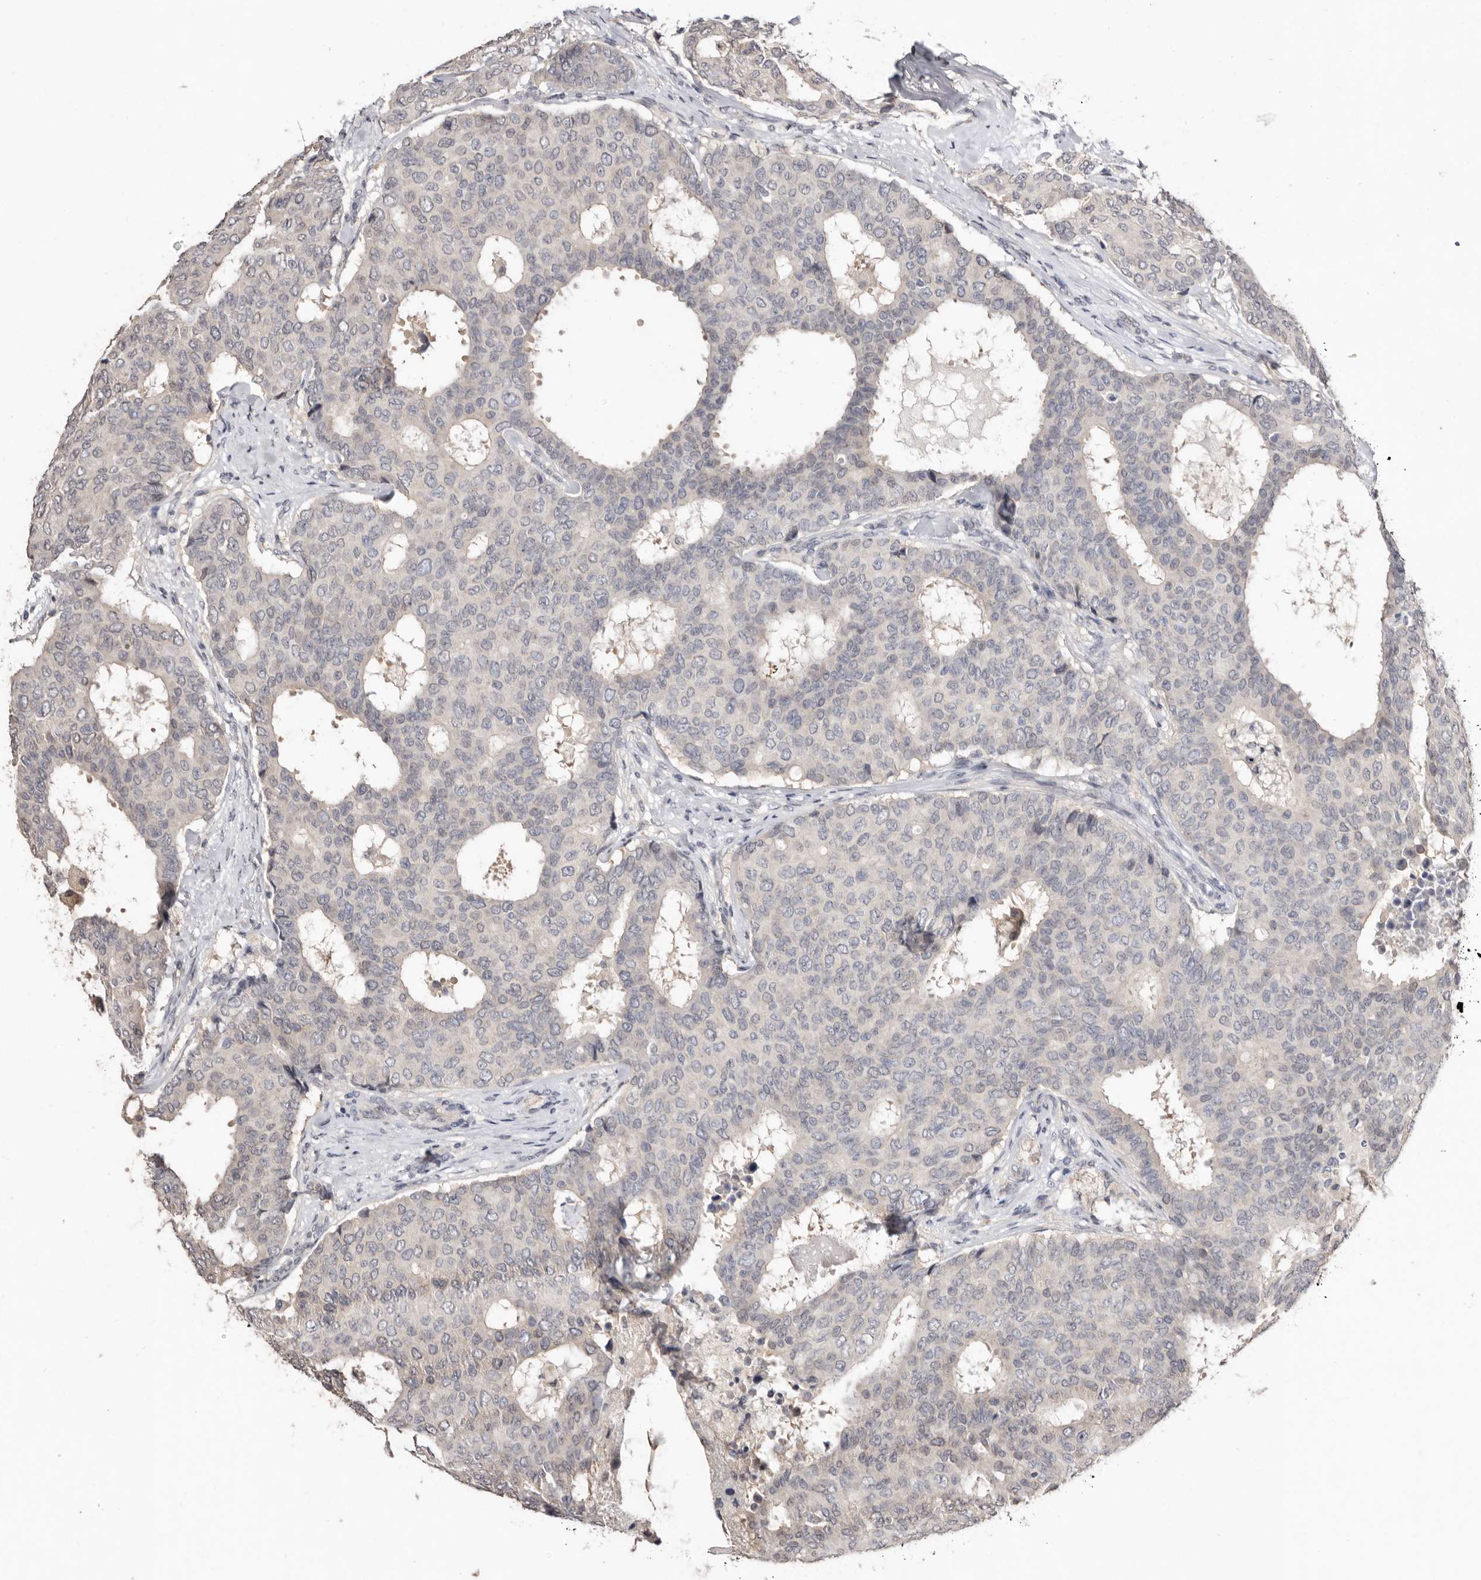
{"staining": {"intensity": "negative", "quantity": "none", "location": "none"}, "tissue": "breast cancer", "cell_type": "Tumor cells", "image_type": "cancer", "snomed": [{"axis": "morphology", "description": "Duct carcinoma"}, {"axis": "topography", "description": "Breast"}], "caption": "The histopathology image displays no significant expression in tumor cells of breast cancer (invasive ductal carcinoma). (Stains: DAB immunohistochemistry (IHC) with hematoxylin counter stain, Microscopy: brightfield microscopy at high magnification).", "gene": "SULT1E1", "patient": {"sex": "female", "age": 75}}